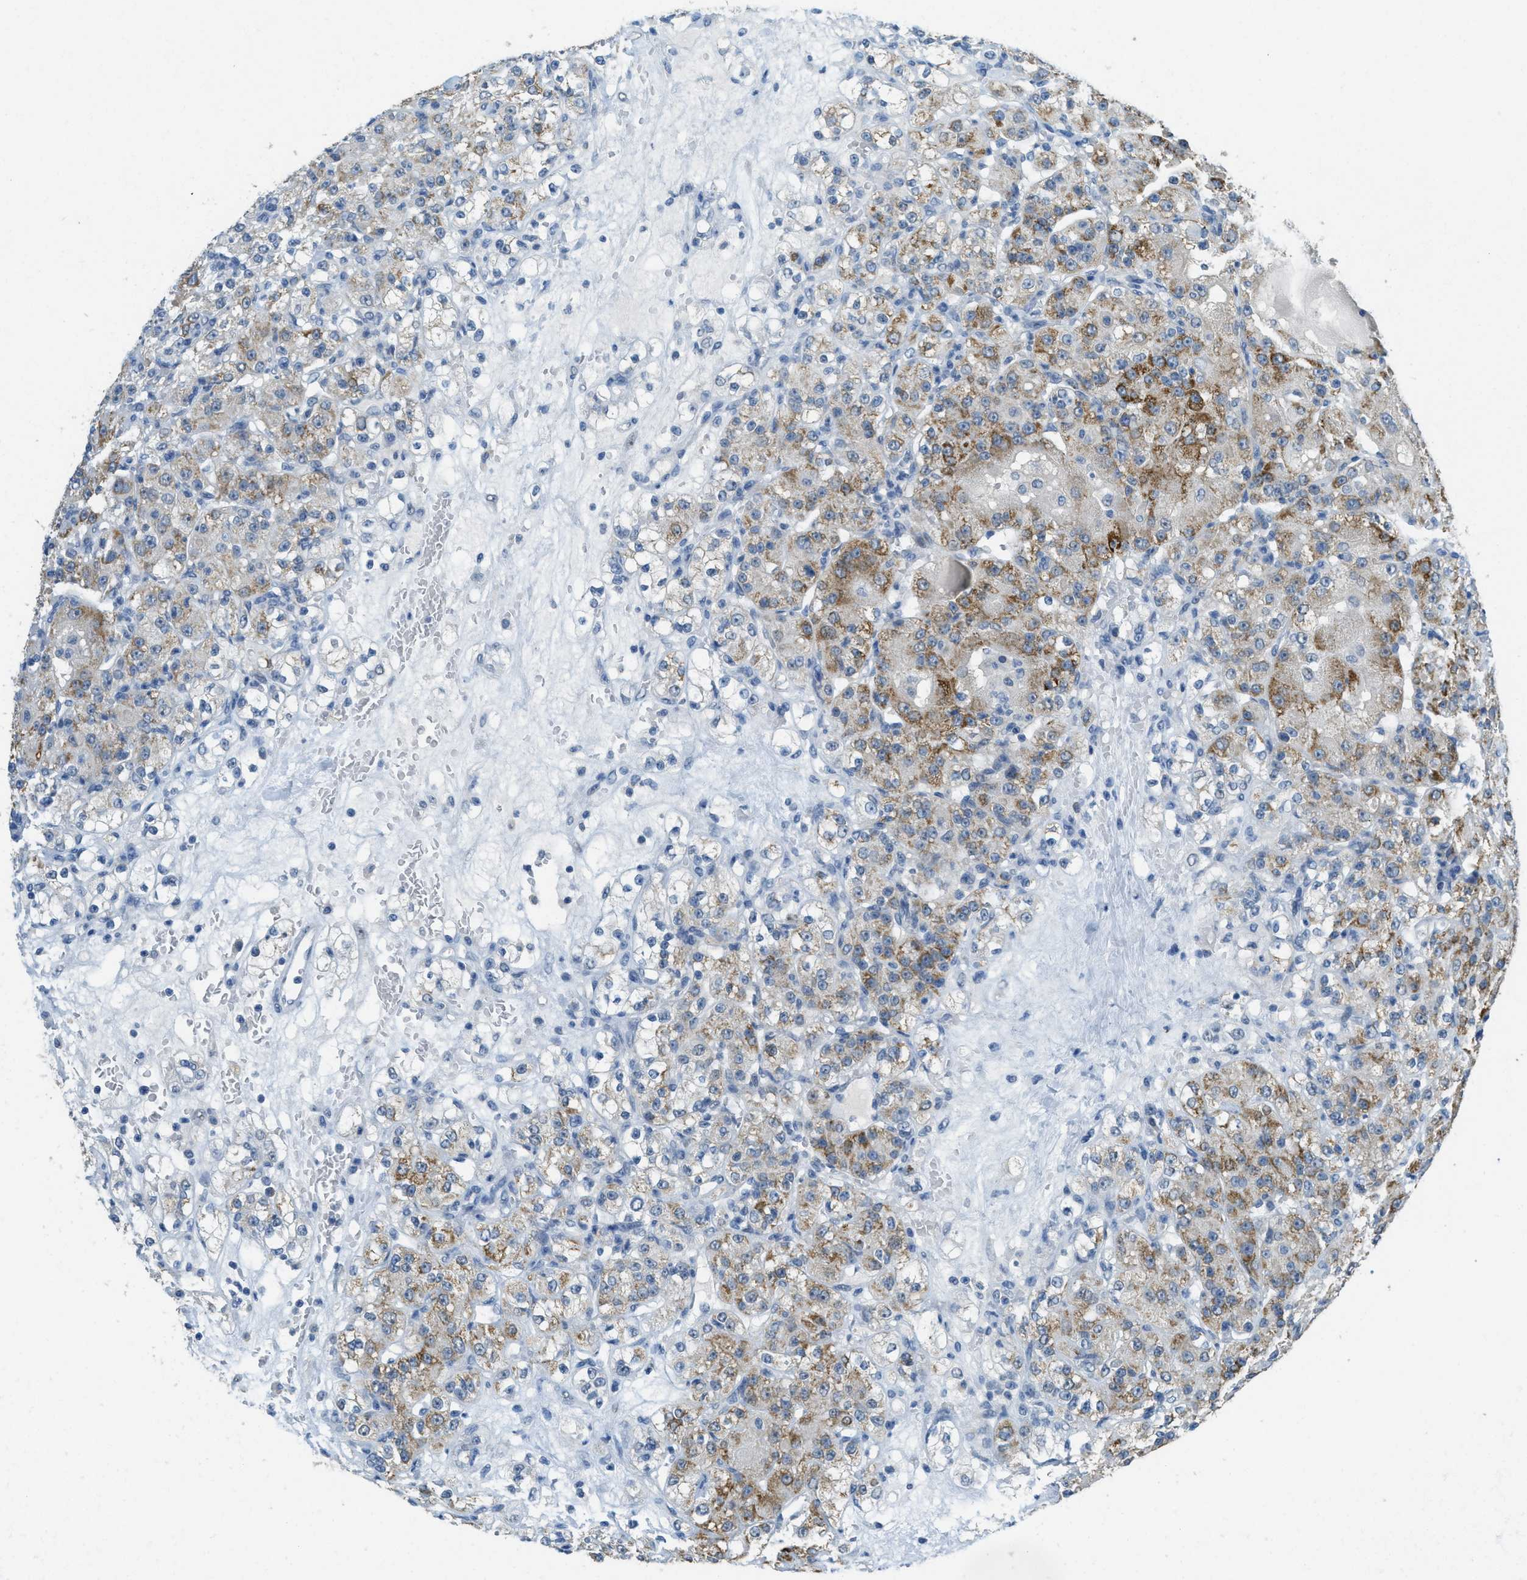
{"staining": {"intensity": "moderate", "quantity": "25%-75%", "location": "cytoplasmic/membranous"}, "tissue": "renal cancer", "cell_type": "Tumor cells", "image_type": "cancer", "snomed": [{"axis": "morphology", "description": "Normal tissue, NOS"}, {"axis": "morphology", "description": "Adenocarcinoma, NOS"}, {"axis": "topography", "description": "Kidney"}], "caption": "This image exhibits IHC staining of renal cancer (adenocarcinoma), with medium moderate cytoplasmic/membranous staining in approximately 25%-75% of tumor cells.", "gene": "TTC13", "patient": {"sex": "male", "age": 61}}